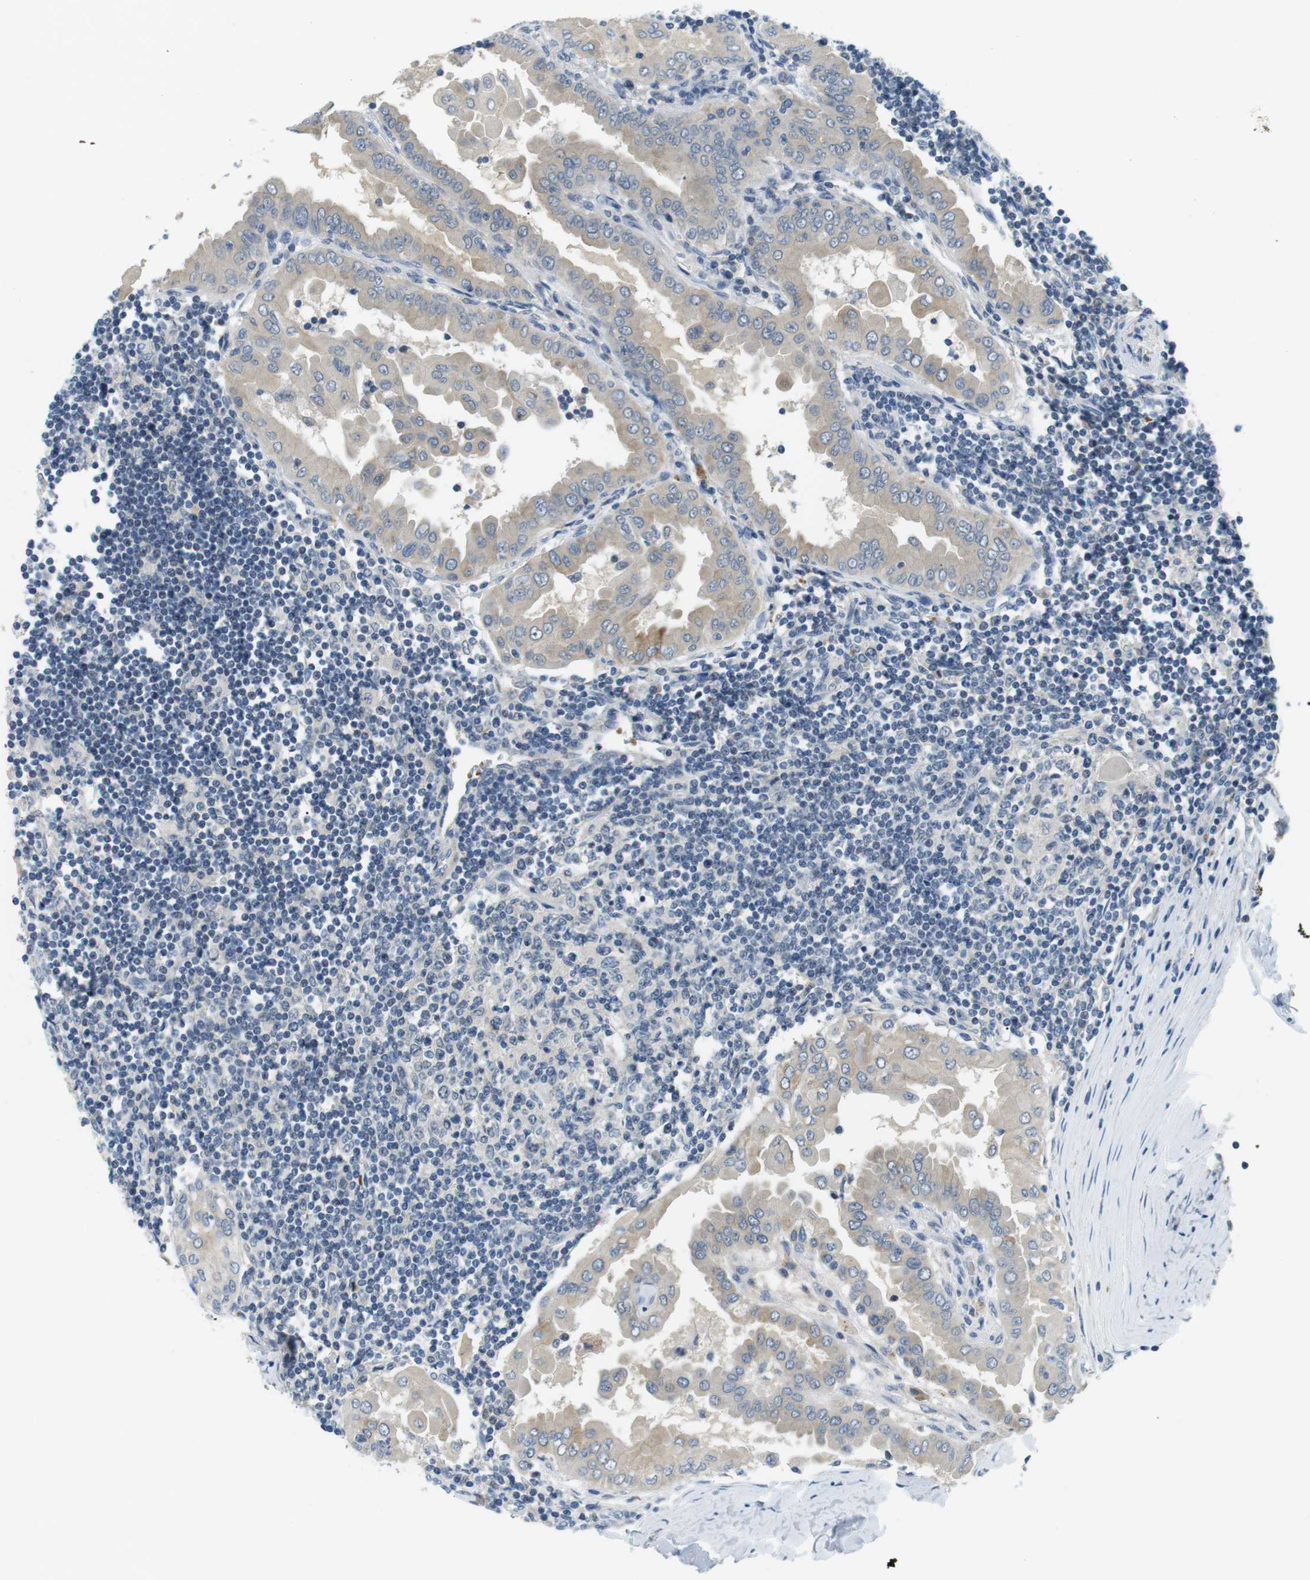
{"staining": {"intensity": "negative", "quantity": "none", "location": "none"}, "tissue": "thyroid cancer", "cell_type": "Tumor cells", "image_type": "cancer", "snomed": [{"axis": "morphology", "description": "Papillary adenocarcinoma, NOS"}, {"axis": "topography", "description": "Thyroid gland"}], "caption": "Histopathology image shows no significant protein expression in tumor cells of thyroid cancer (papillary adenocarcinoma).", "gene": "WSCD1", "patient": {"sex": "male", "age": 33}}